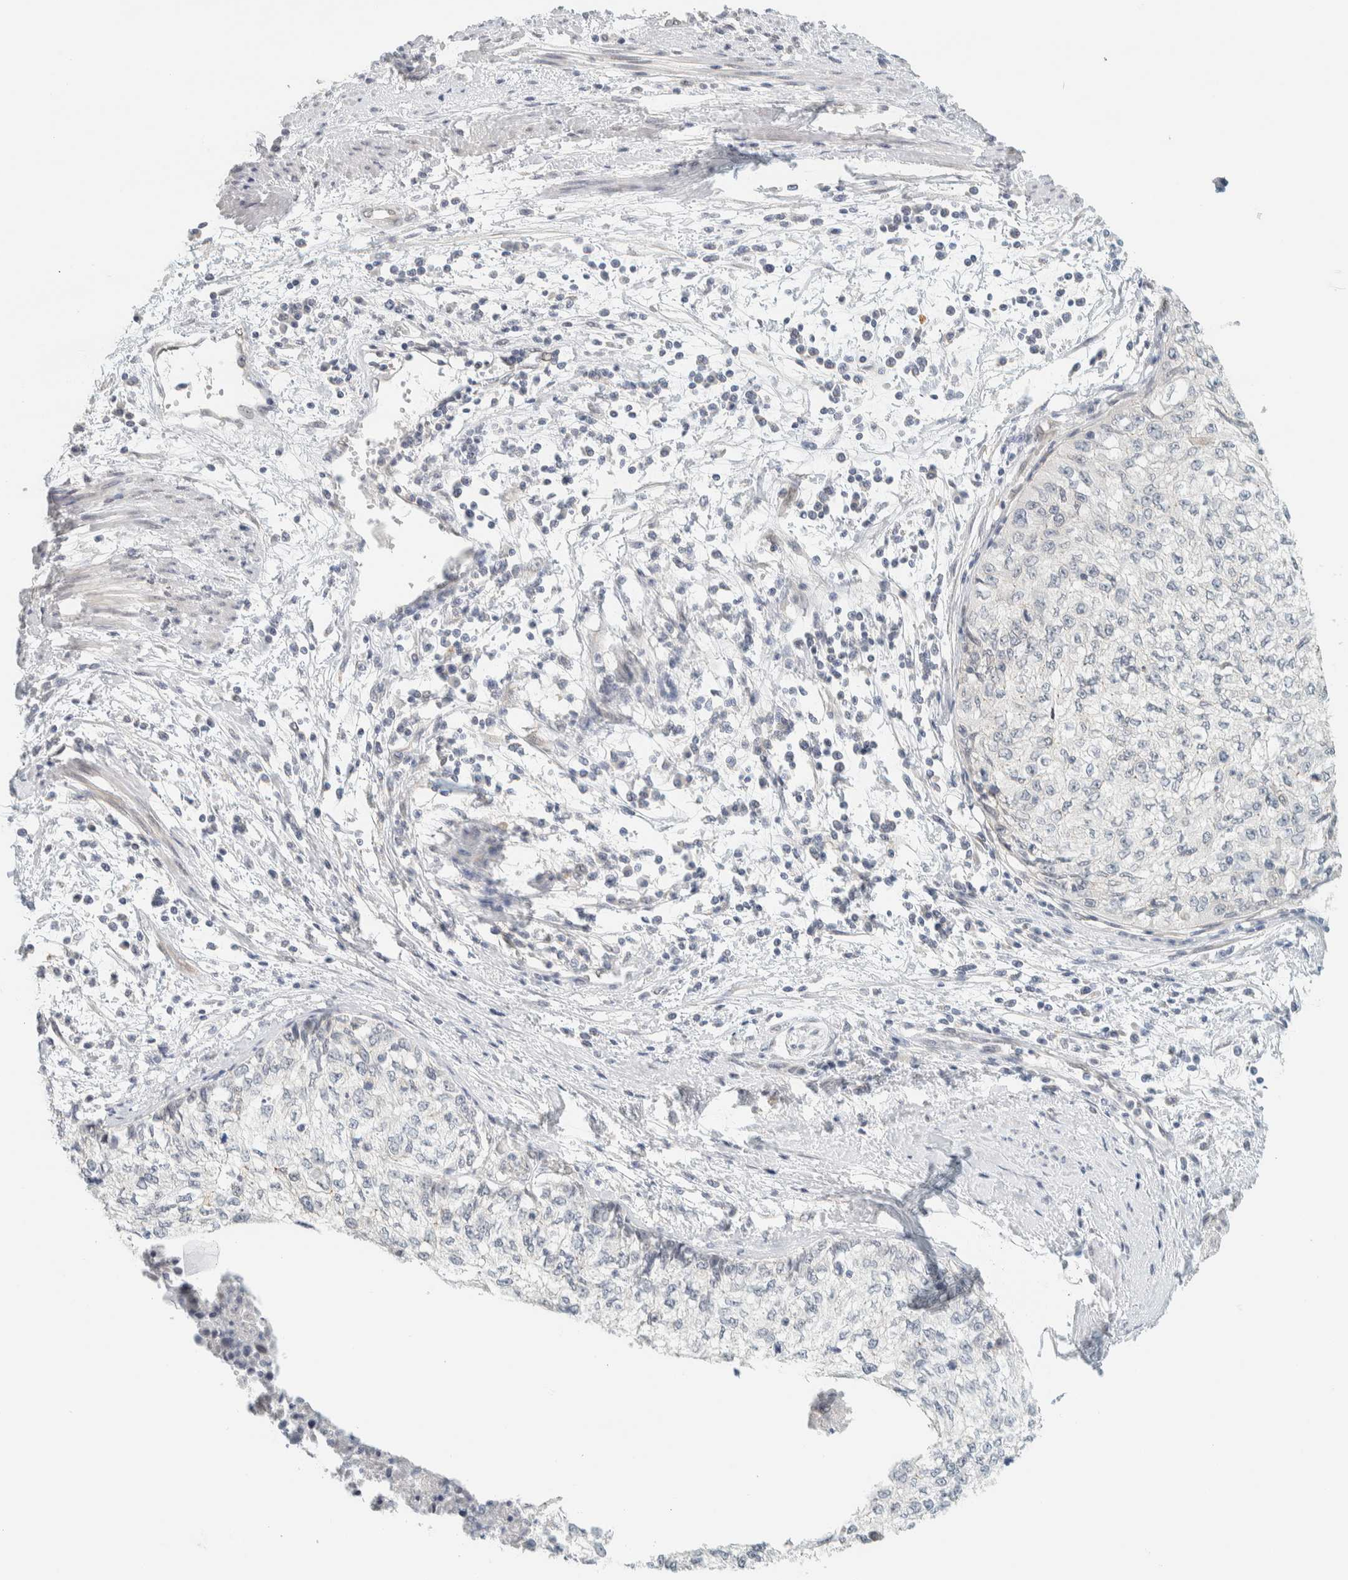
{"staining": {"intensity": "weak", "quantity": "<25%", "location": "cytoplasmic/membranous"}, "tissue": "cervical cancer", "cell_type": "Tumor cells", "image_type": "cancer", "snomed": [{"axis": "morphology", "description": "Squamous cell carcinoma, NOS"}, {"axis": "topography", "description": "Cervix"}], "caption": "An immunohistochemistry (IHC) image of cervical cancer is shown. There is no staining in tumor cells of cervical cancer.", "gene": "C1QTNF12", "patient": {"sex": "female", "age": 57}}